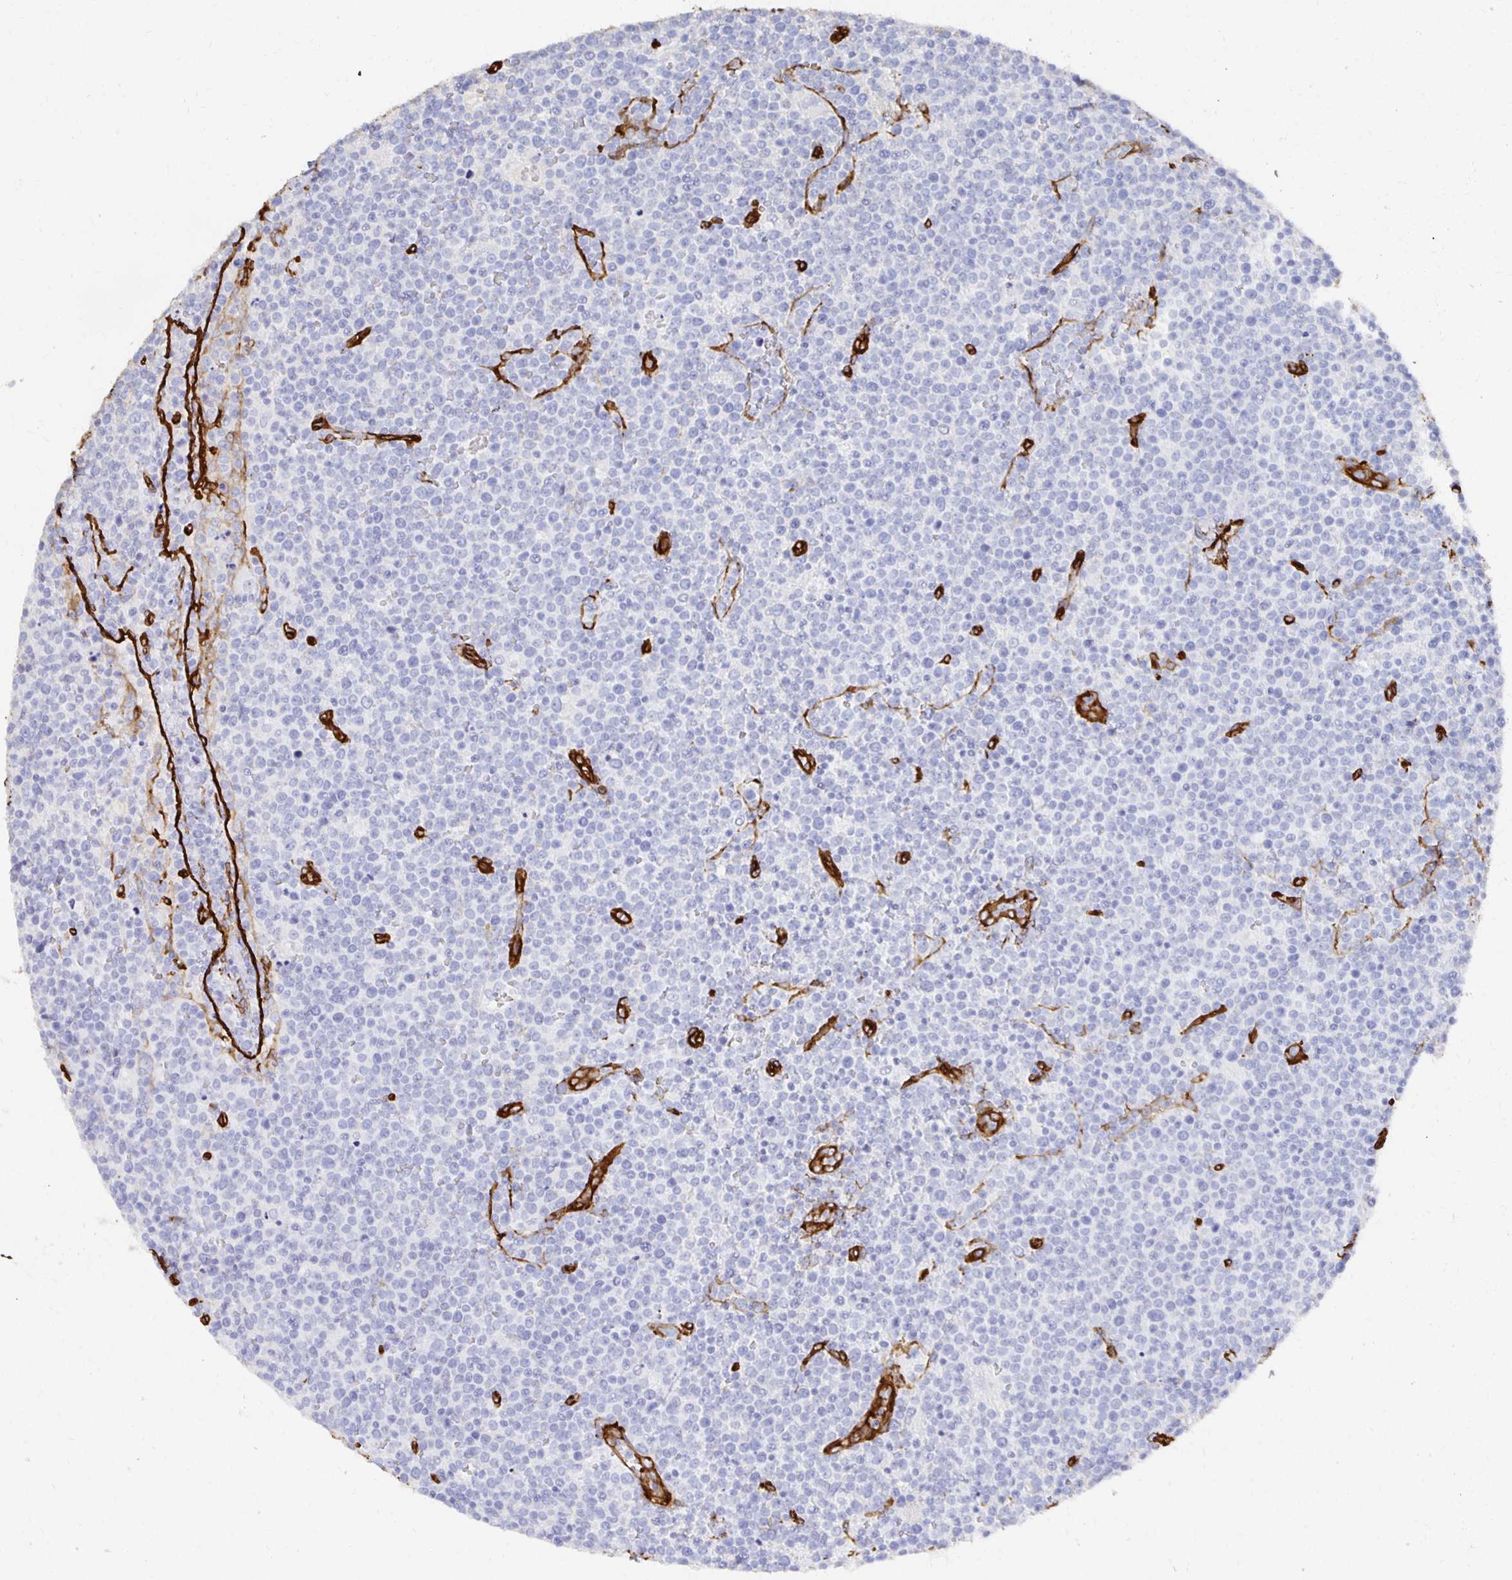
{"staining": {"intensity": "negative", "quantity": "none", "location": "none"}, "tissue": "lymphoma", "cell_type": "Tumor cells", "image_type": "cancer", "snomed": [{"axis": "morphology", "description": "Malignant lymphoma, non-Hodgkin's type, High grade"}, {"axis": "topography", "description": "Lymph node"}], "caption": "Tumor cells are negative for brown protein staining in high-grade malignant lymphoma, non-Hodgkin's type.", "gene": "VIPR2", "patient": {"sex": "male", "age": 61}}